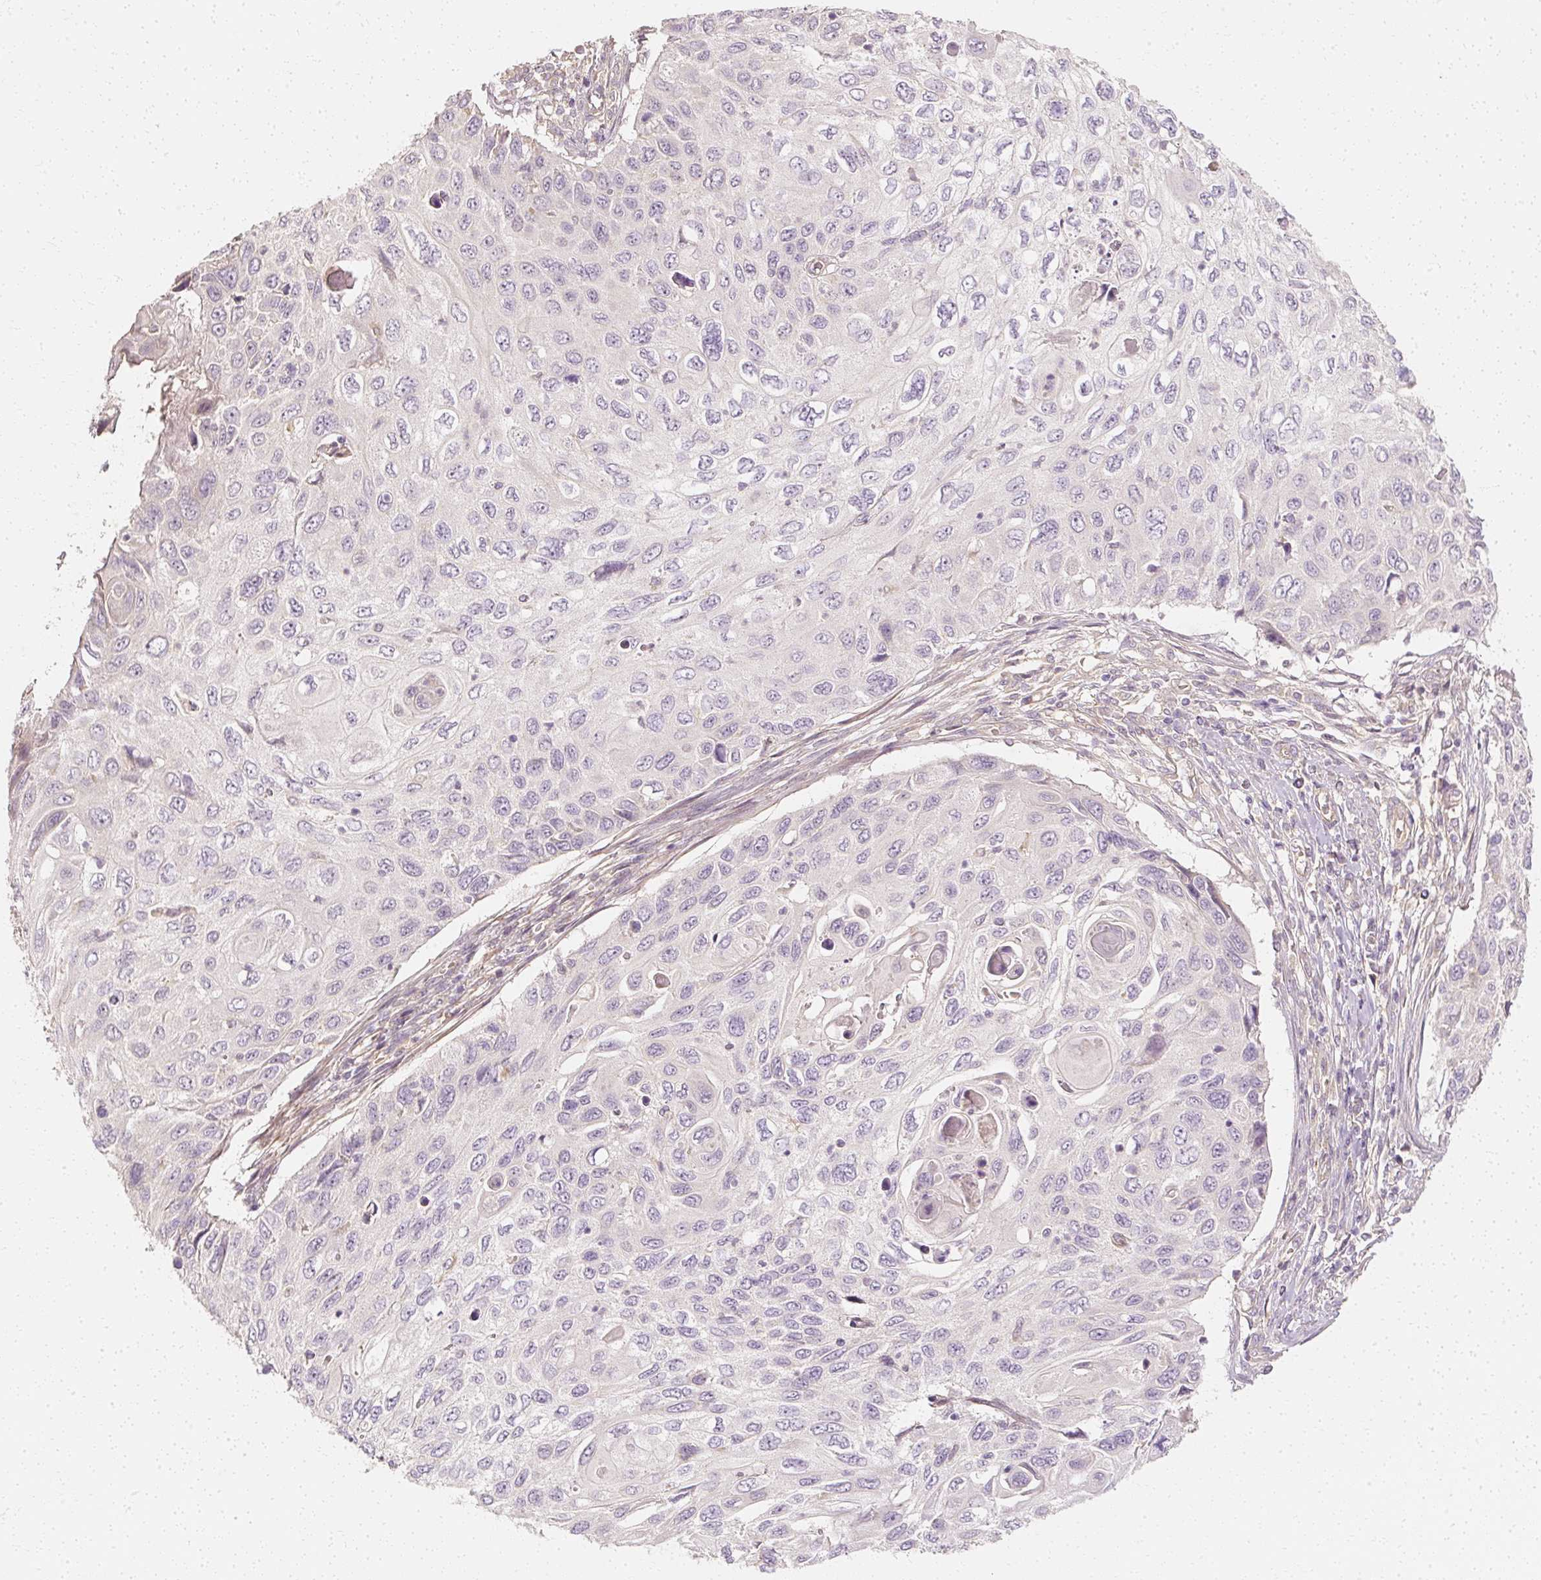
{"staining": {"intensity": "negative", "quantity": "none", "location": "none"}, "tissue": "cervical cancer", "cell_type": "Tumor cells", "image_type": "cancer", "snomed": [{"axis": "morphology", "description": "Squamous cell carcinoma, NOS"}, {"axis": "topography", "description": "Cervix"}], "caption": "There is no significant staining in tumor cells of squamous cell carcinoma (cervical). The staining is performed using DAB (3,3'-diaminobenzidine) brown chromogen with nuclei counter-stained in using hematoxylin.", "gene": "GNAQ", "patient": {"sex": "female", "age": 70}}